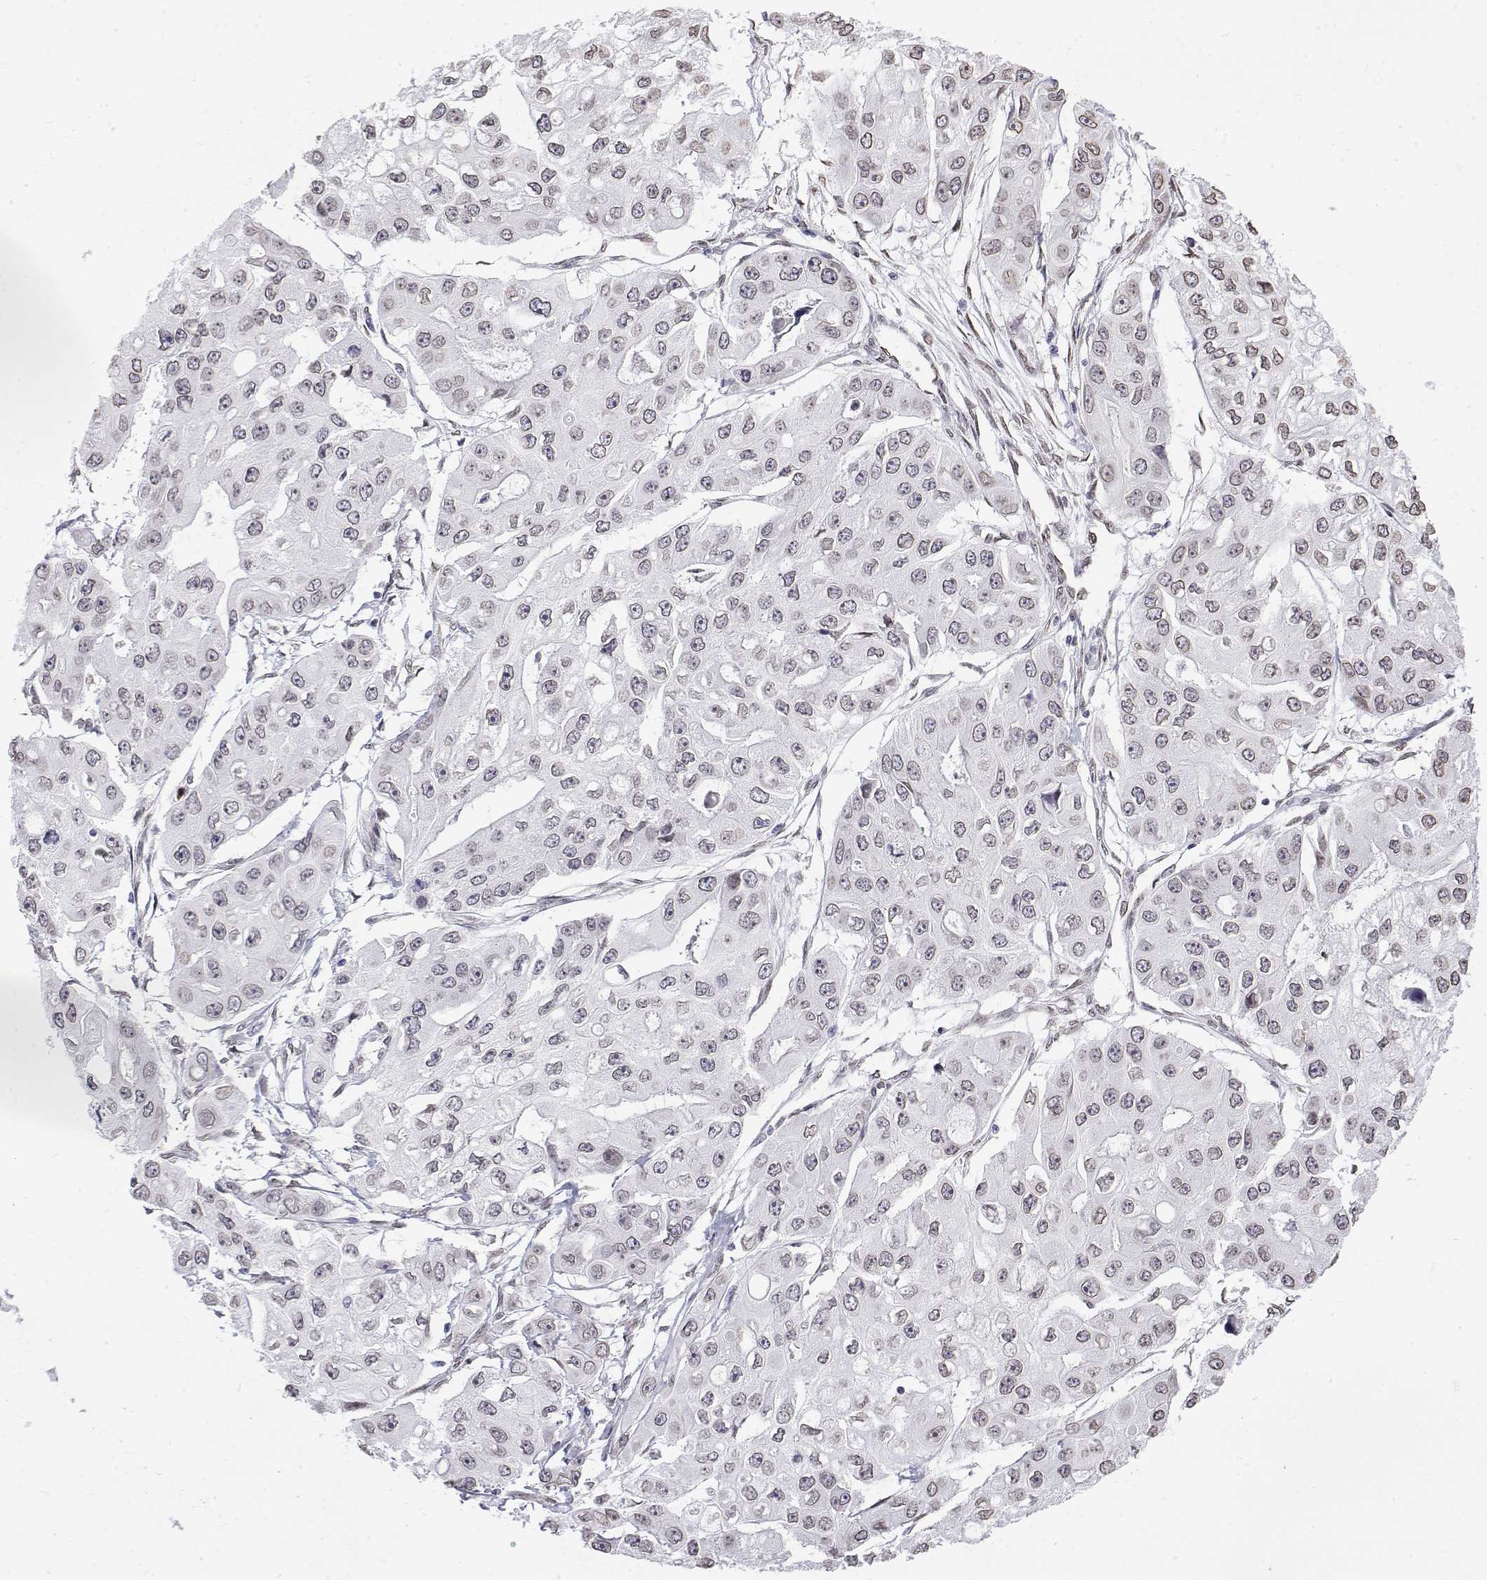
{"staining": {"intensity": "weak", "quantity": "25%-75%", "location": "cytoplasmic/membranous,nuclear"}, "tissue": "ovarian cancer", "cell_type": "Tumor cells", "image_type": "cancer", "snomed": [{"axis": "morphology", "description": "Cystadenocarcinoma, serous, NOS"}, {"axis": "topography", "description": "Ovary"}], "caption": "The photomicrograph displays a brown stain indicating the presence of a protein in the cytoplasmic/membranous and nuclear of tumor cells in serous cystadenocarcinoma (ovarian). Using DAB (3,3'-diaminobenzidine) (brown) and hematoxylin (blue) stains, captured at high magnification using brightfield microscopy.", "gene": "ZNF532", "patient": {"sex": "female", "age": 56}}